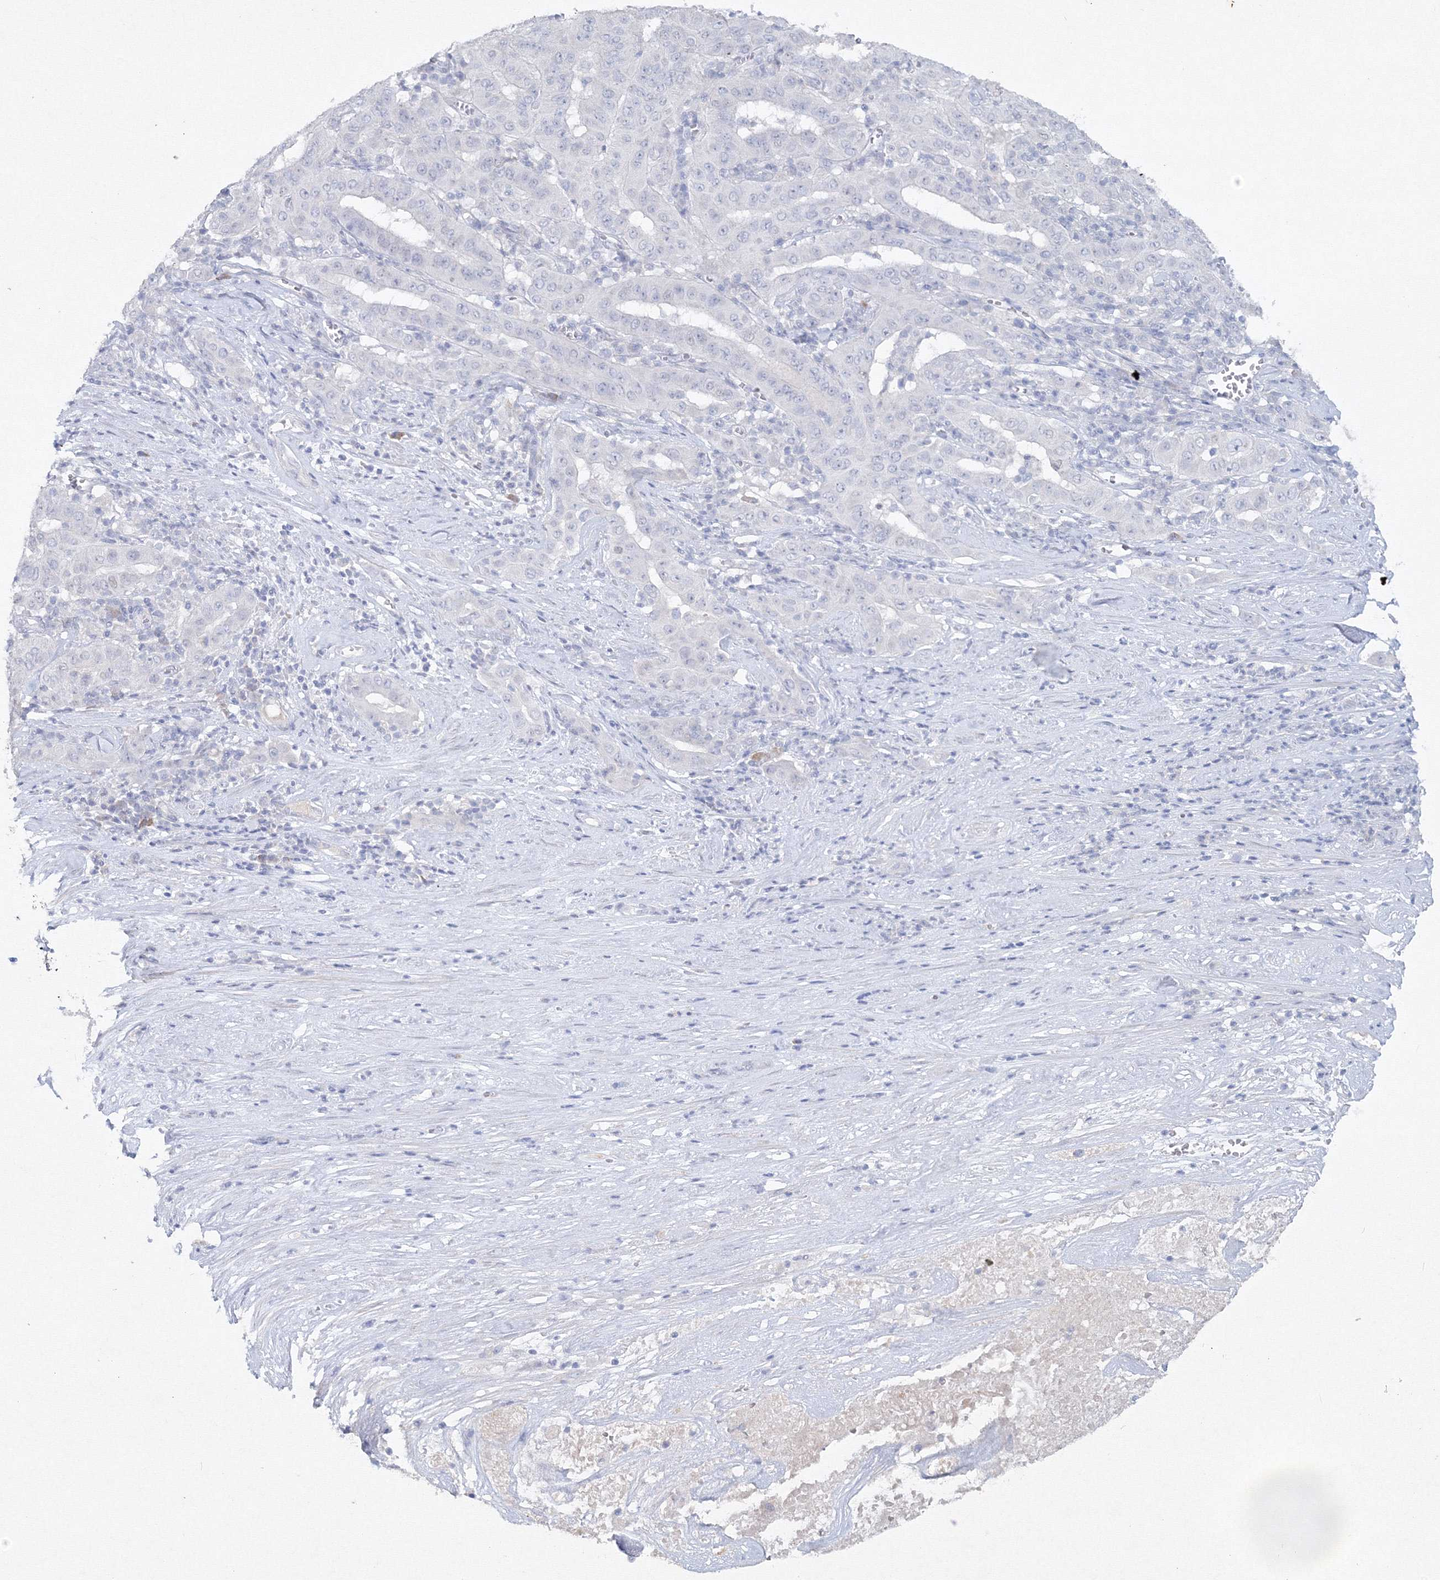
{"staining": {"intensity": "negative", "quantity": "none", "location": "none"}, "tissue": "pancreatic cancer", "cell_type": "Tumor cells", "image_type": "cancer", "snomed": [{"axis": "morphology", "description": "Adenocarcinoma, NOS"}, {"axis": "topography", "description": "Pancreas"}], "caption": "This histopathology image is of pancreatic cancer stained with immunohistochemistry (IHC) to label a protein in brown with the nuclei are counter-stained blue. There is no expression in tumor cells.", "gene": "GCKR", "patient": {"sex": "male", "age": 63}}